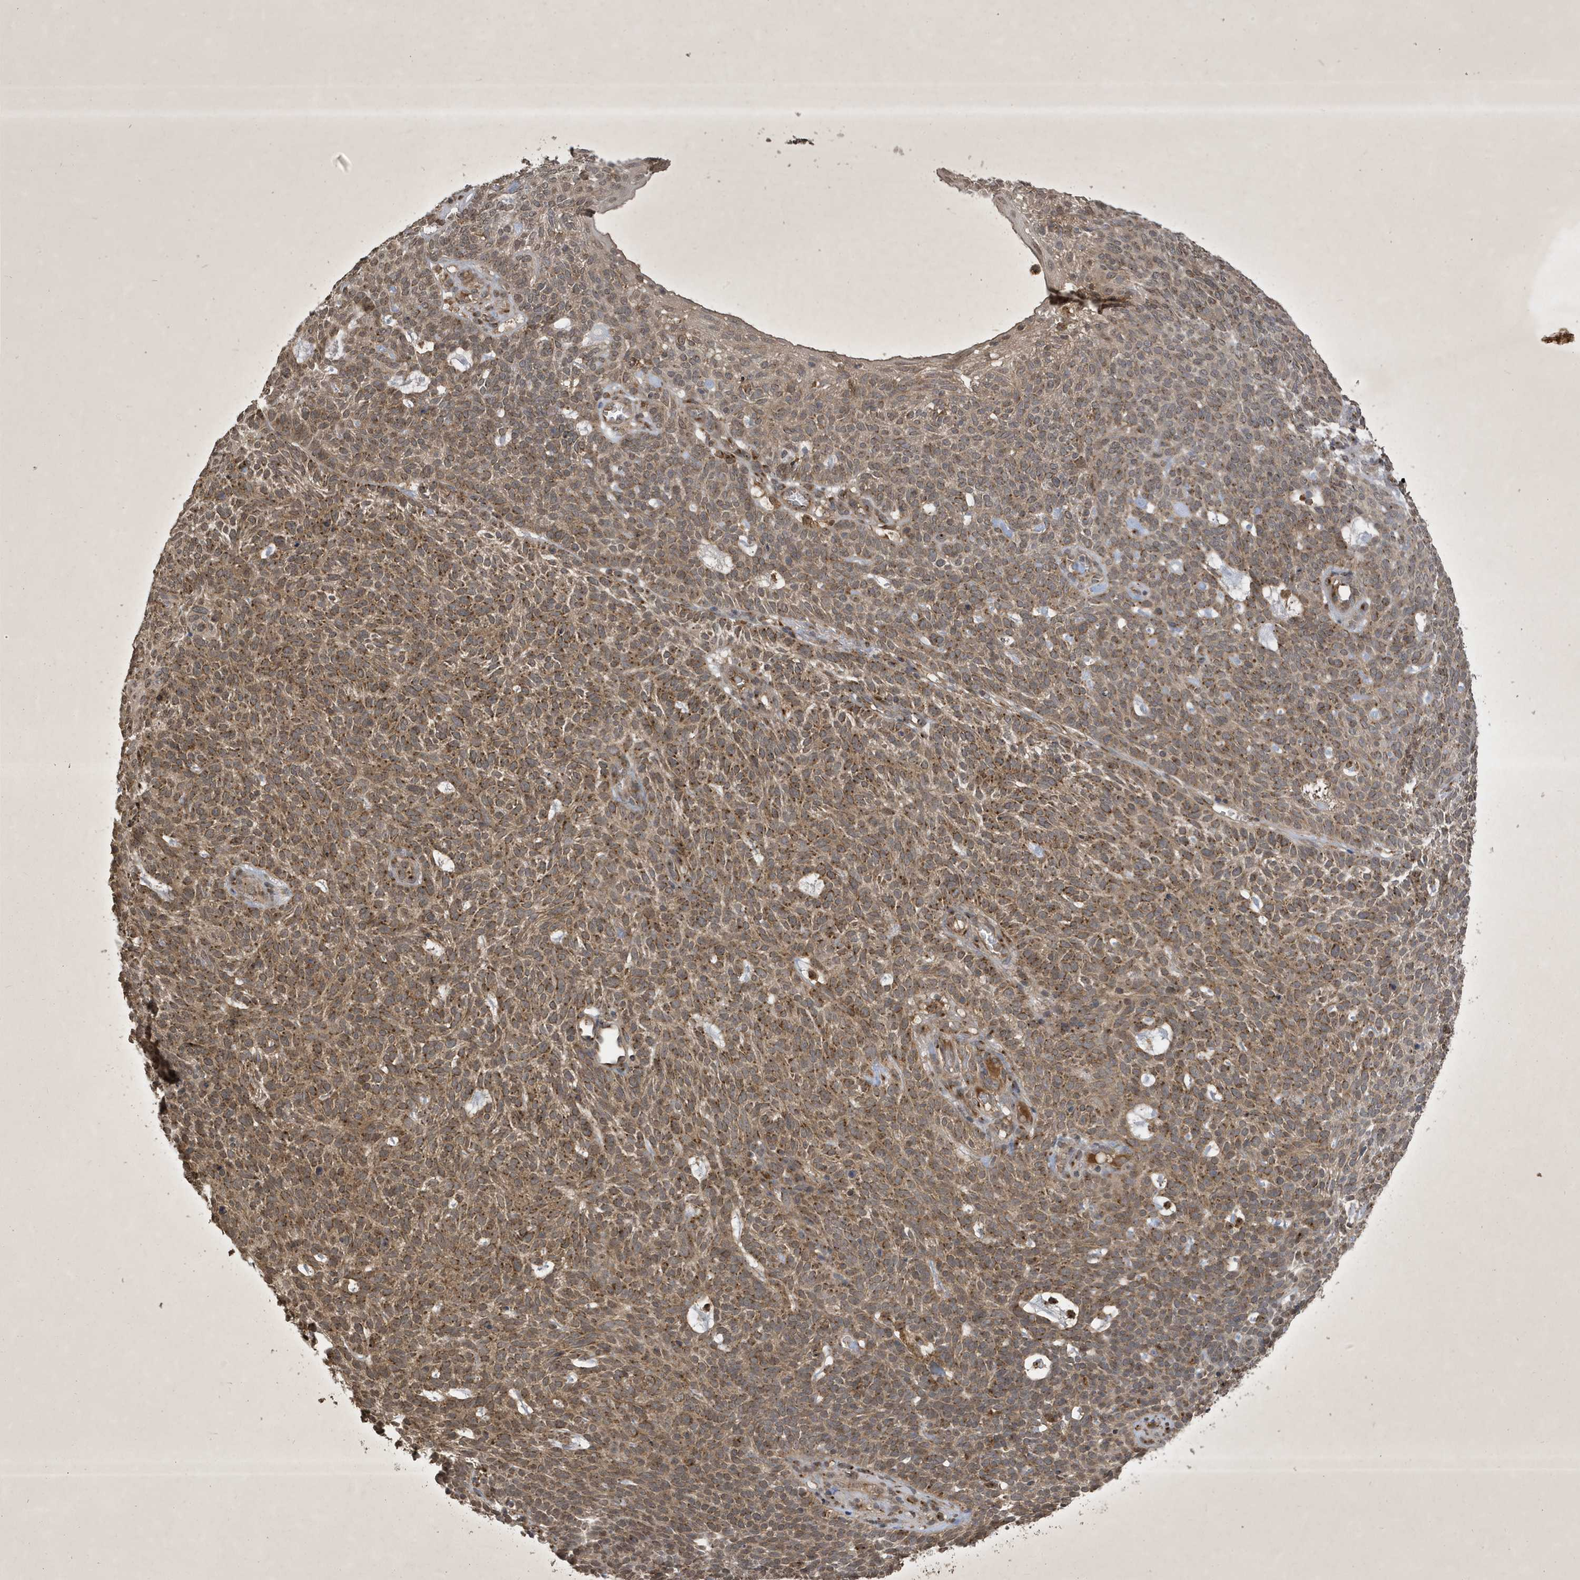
{"staining": {"intensity": "moderate", "quantity": ">75%", "location": "cytoplasmic/membranous"}, "tissue": "skin cancer", "cell_type": "Tumor cells", "image_type": "cancer", "snomed": [{"axis": "morphology", "description": "Squamous cell carcinoma, NOS"}, {"axis": "topography", "description": "Skin"}], "caption": "This is an image of immunohistochemistry staining of skin cancer (squamous cell carcinoma), which shows moderate staining in the cytoplasmic/membranous of tumor cells.", "gene": "STX10", "patient": {"sex": "female", "age": 90}}